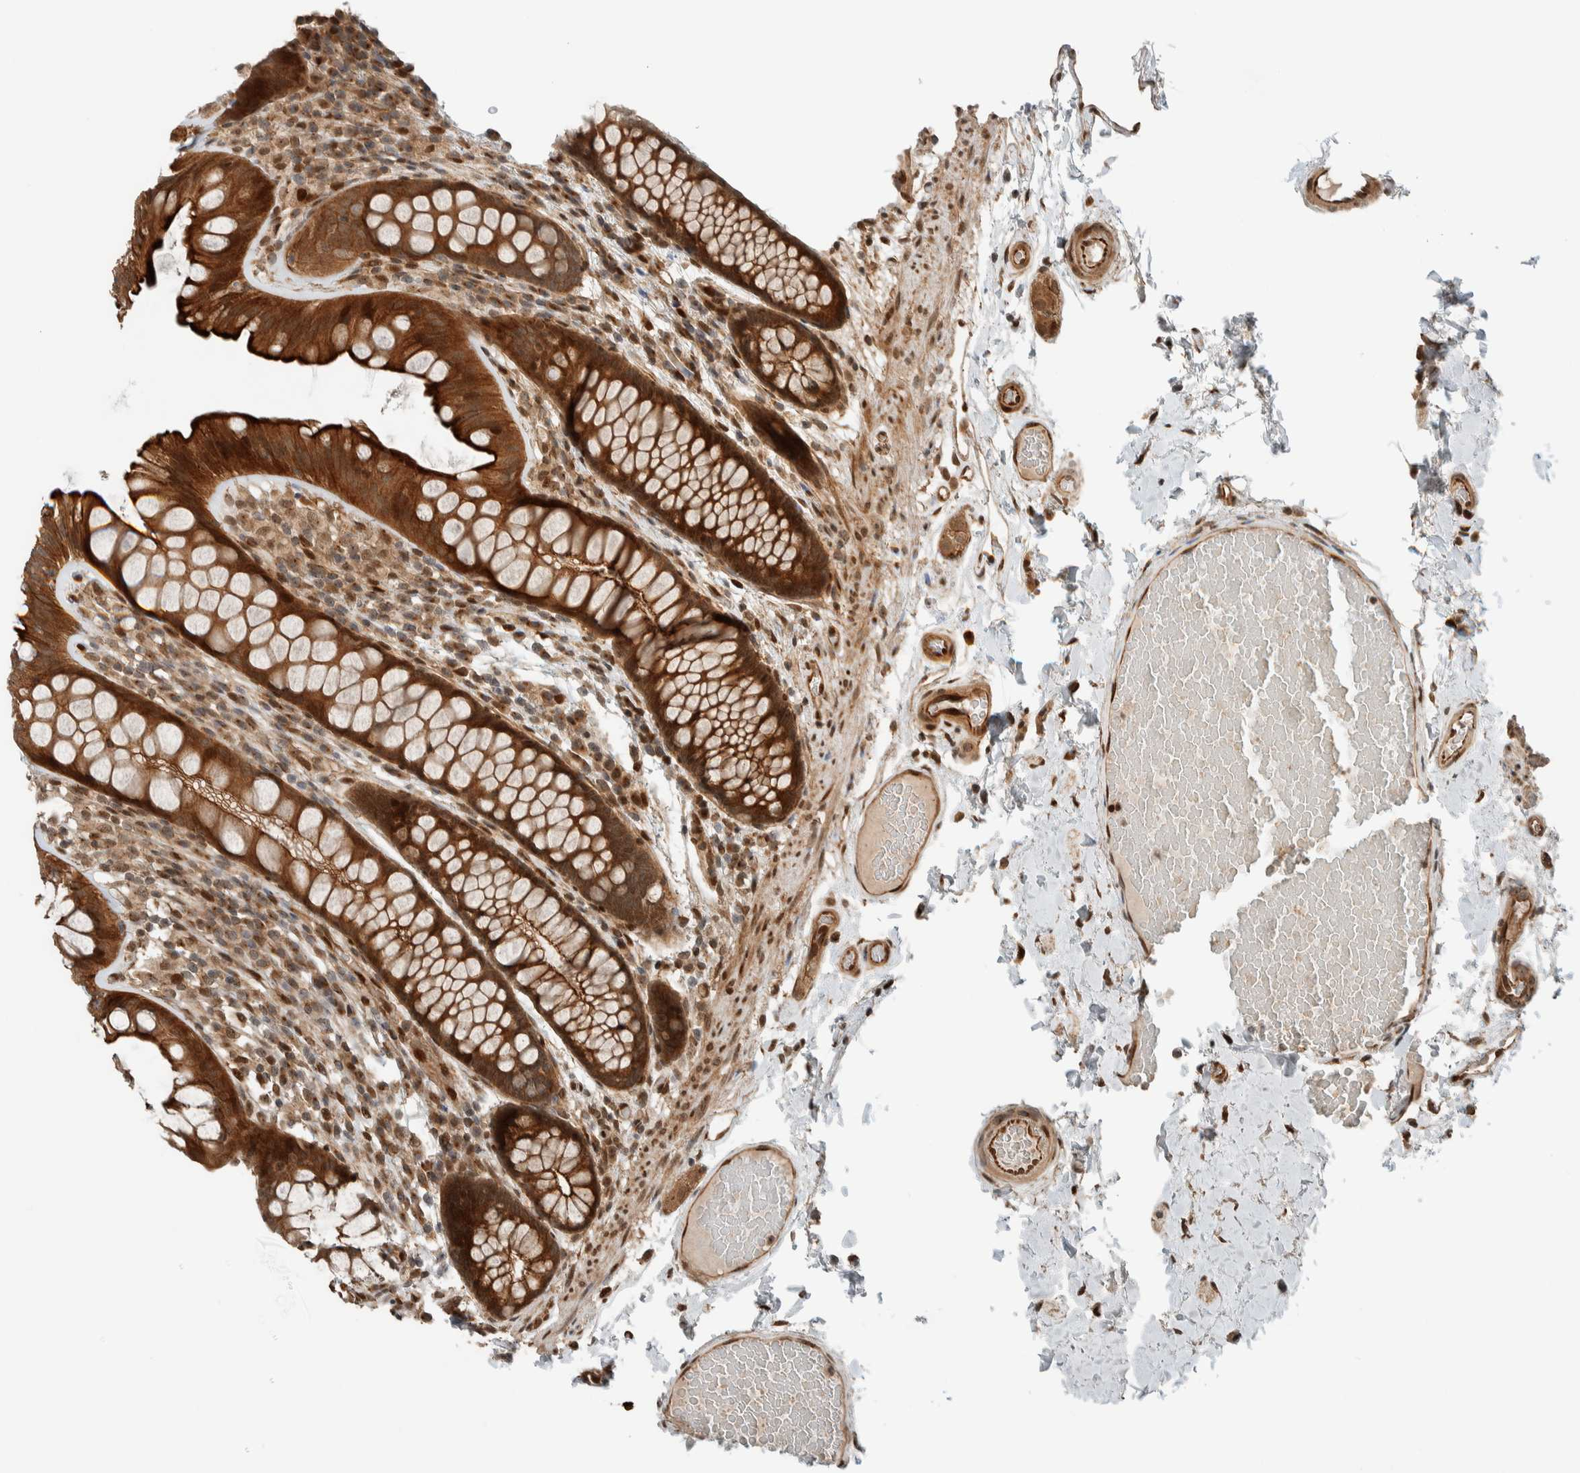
{"staining": {"intensity": "strong", "quantity": ">75%", "location": "cytoplasmic/membranous,nuclear"}, "tissue": "colon", "cell_type": "Endothelial cells", "image_type": "normal", "snomed": [{"axis": "morphology", "description": "Normal tissue, NOS"}, {"axis": "topography", "description": "Colon"}], "caption": "Protein staining by IHC reveals strong cytoplasmic/membranous,nuclear expression in about >75% of endothelial cells in benign colon. The protein of interest is stained brown, and the nuclei are stained in blue (DAB IHC with brightfield microscopy, high magnification).", "gene": "STXBP4", "patient": {"sex": "female", "age": 56}}